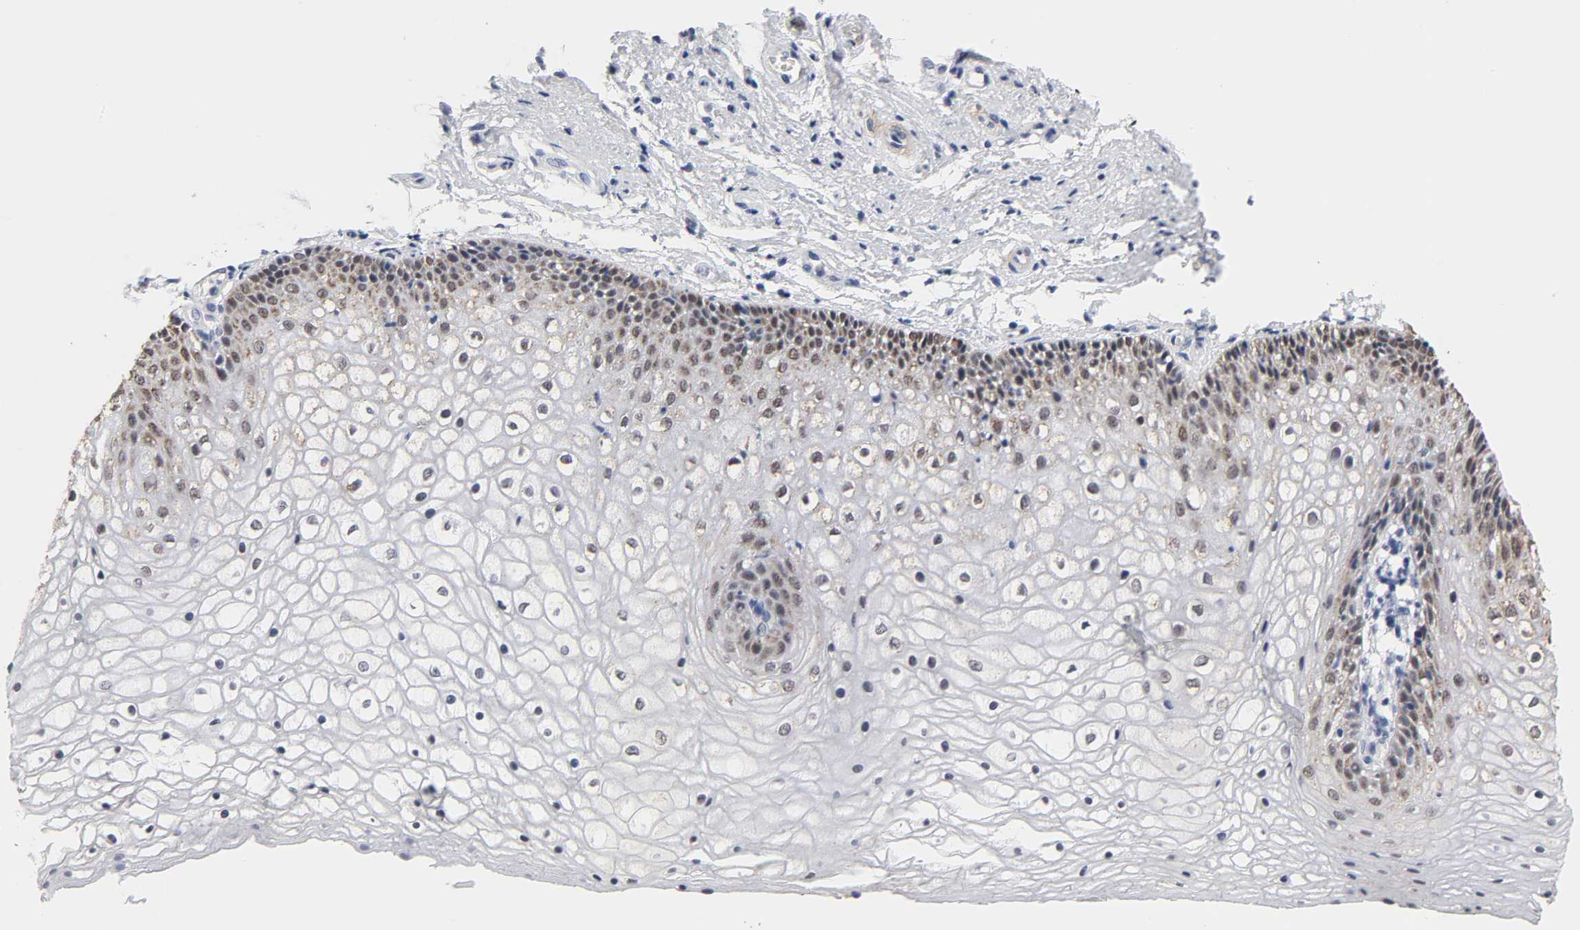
{"staining": {"intensity": "weak", "quantity": "<25%", "location": "nuclear"}, "tissue": "vagina", "cell_type": "Squamous epithelial cells", "image_type": "normal", "snomed": [{"axis": "morphology", "description": "Normal tissue, NOS"}, {"axis": "topography", "description": "Vagina"}], "caption": "This is a photomicrograph of IHC staining of benign vagina, which shows no expression in squamous epithelial cells. (Immunohistochemistry, brightfield microscopy, high magnification).", "gene": "GRHL2", "patient": {"sex": "female", "age": 34}}